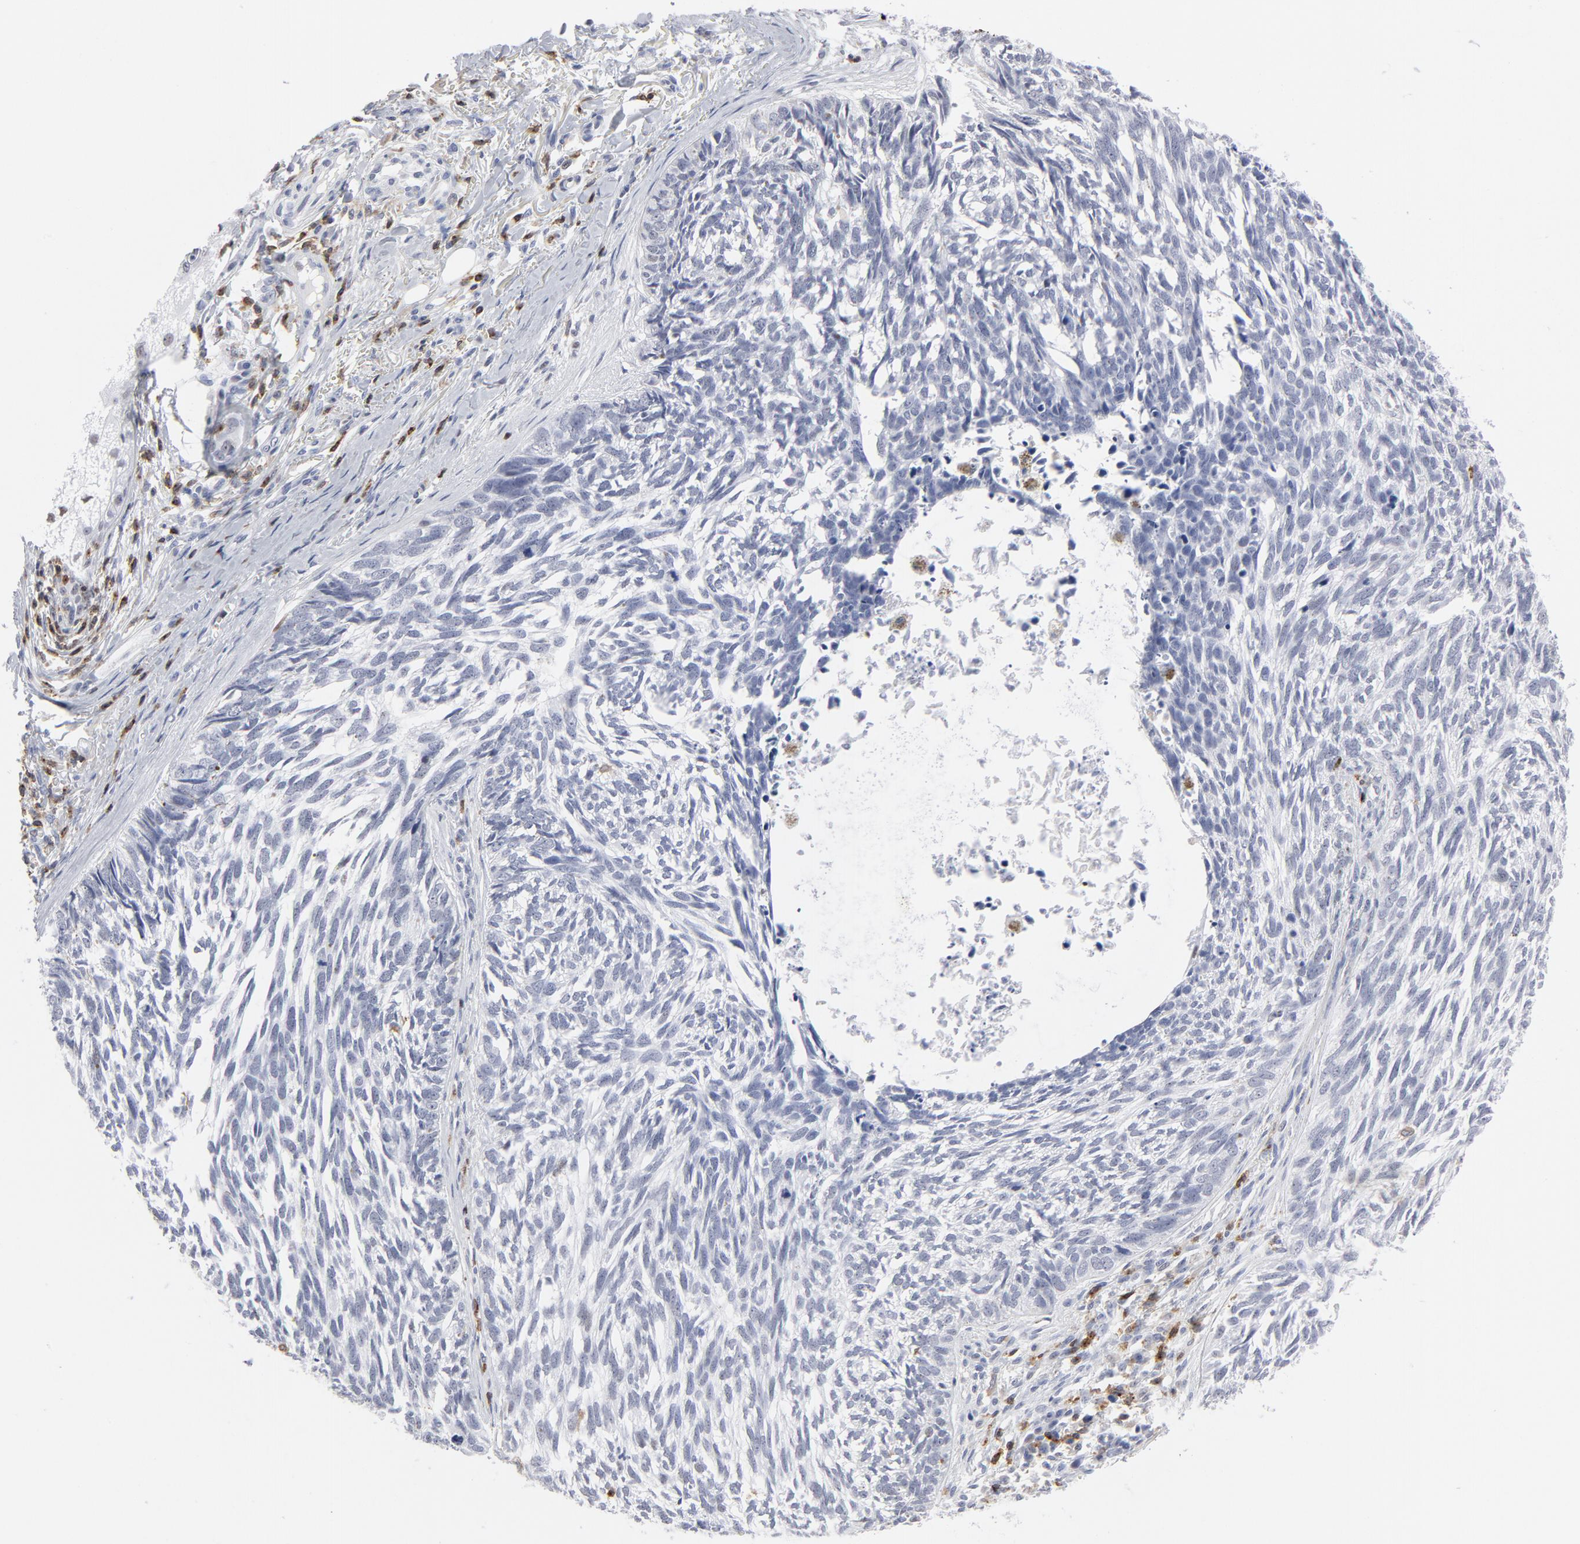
{"staining": {"intensity": "weak", "quantity": "<25%", "location": "nuclear"}, "tissue": "skin cancer", "cell_type": "Tumor cells", "image_type": "cancer", "snomed": [{"axis": "morphology", "description": "Basal cell carcinoma"}, {"axis": "topography", "description": "Skin"}], "caption": "Skin cancer was stained to show a protein in brown. There is no significant staining in tumor cells.", "gene": "CD2", "patient": {"sex": "male", "age": 63}}